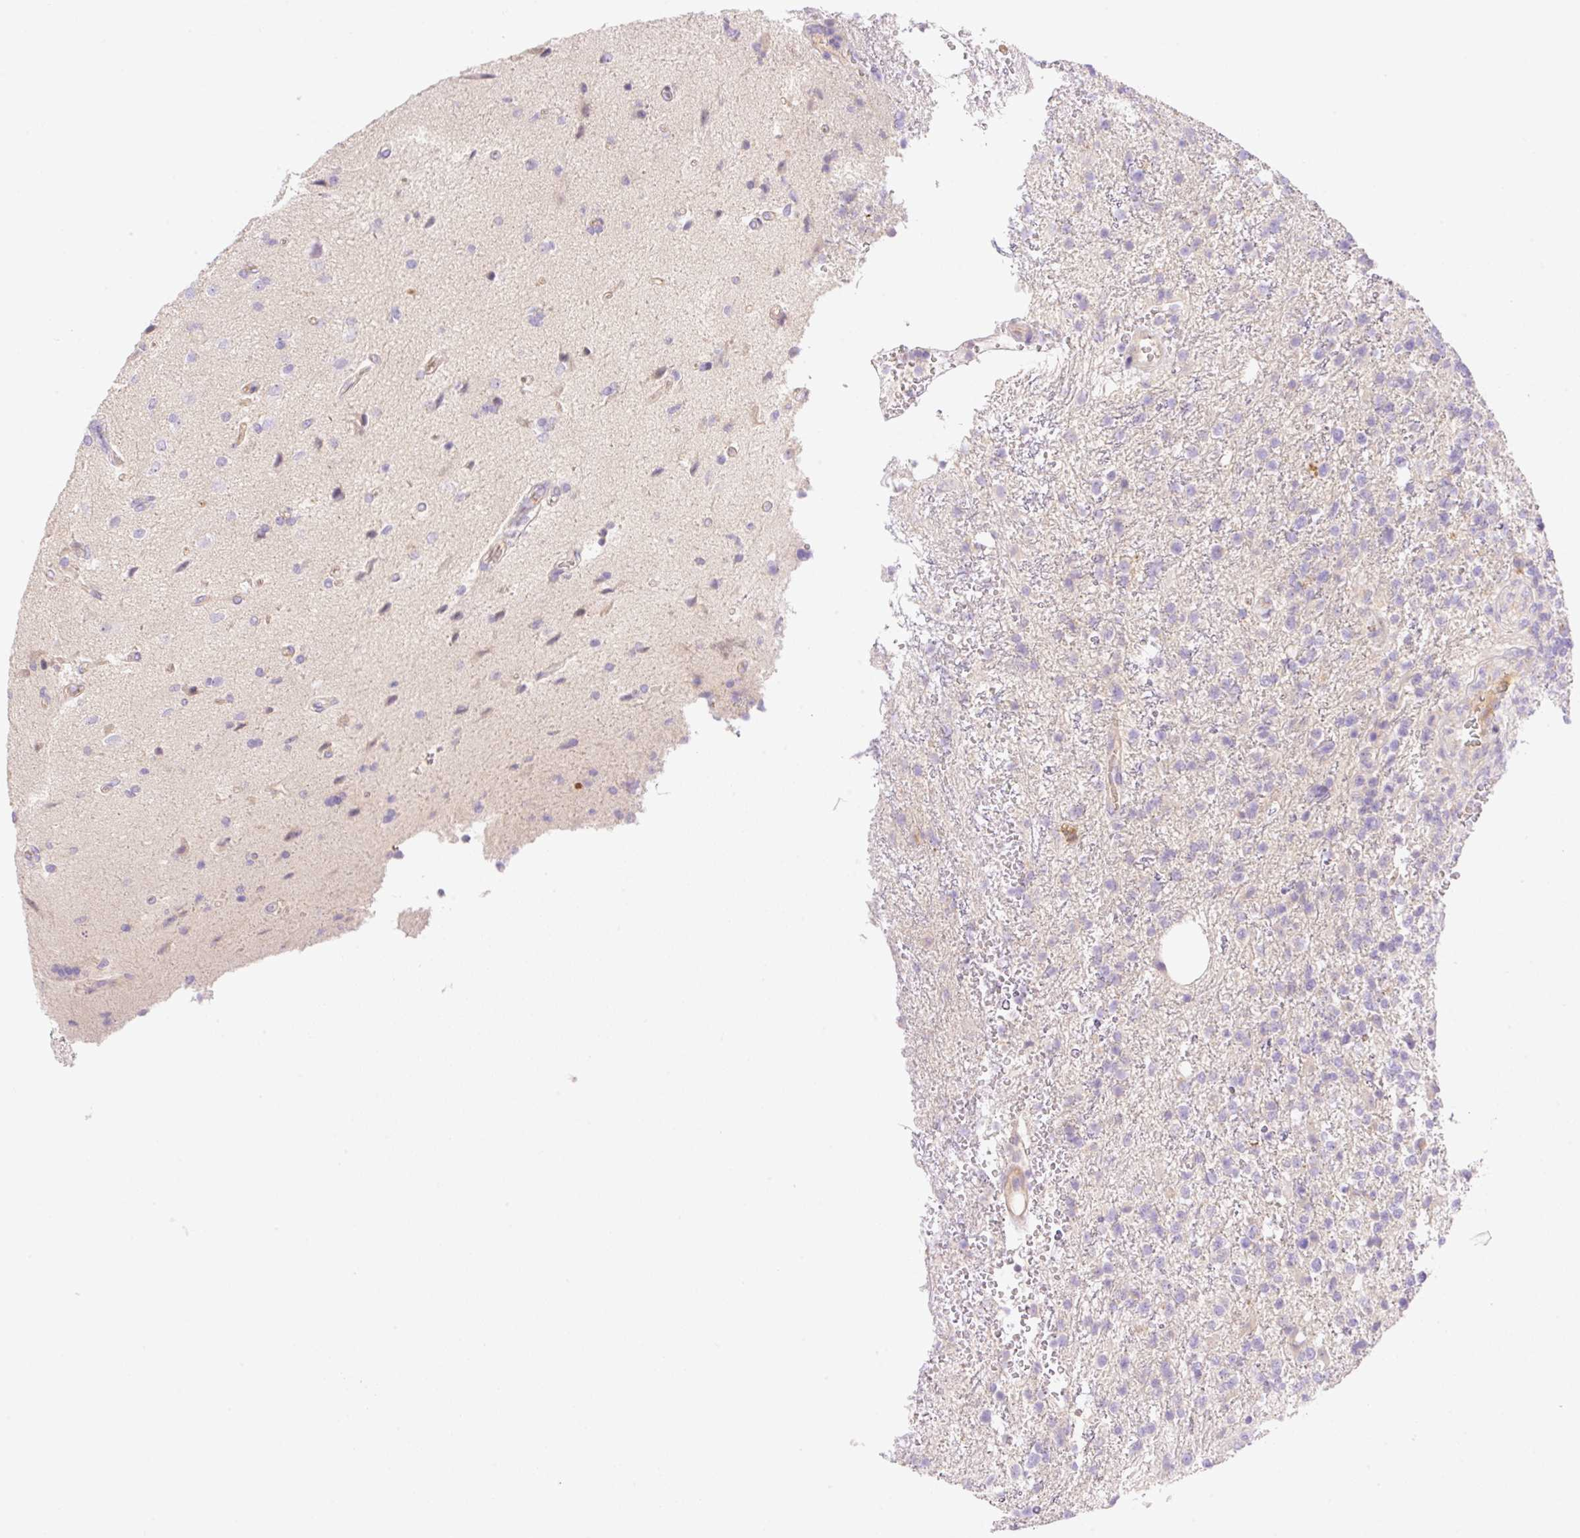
{"staining": {"intensity": "negative", "quantity": "none", "location": "none"}, "tissue": "glioma", "cell_type": "Tumor cells", "image_type": "cancer", "snomed": [{"axis": "morphology", "description": "Glioma, malignant, High grade"}, {"axis": "topography", "description": "Brain"}], "caption": "Immunohistochemistry (IHC) of malignant high-grade glioma demonstrates no staining in tumor cells.", "gene": "DENND5A", "patient": {"sex": "male", "age": 56}}